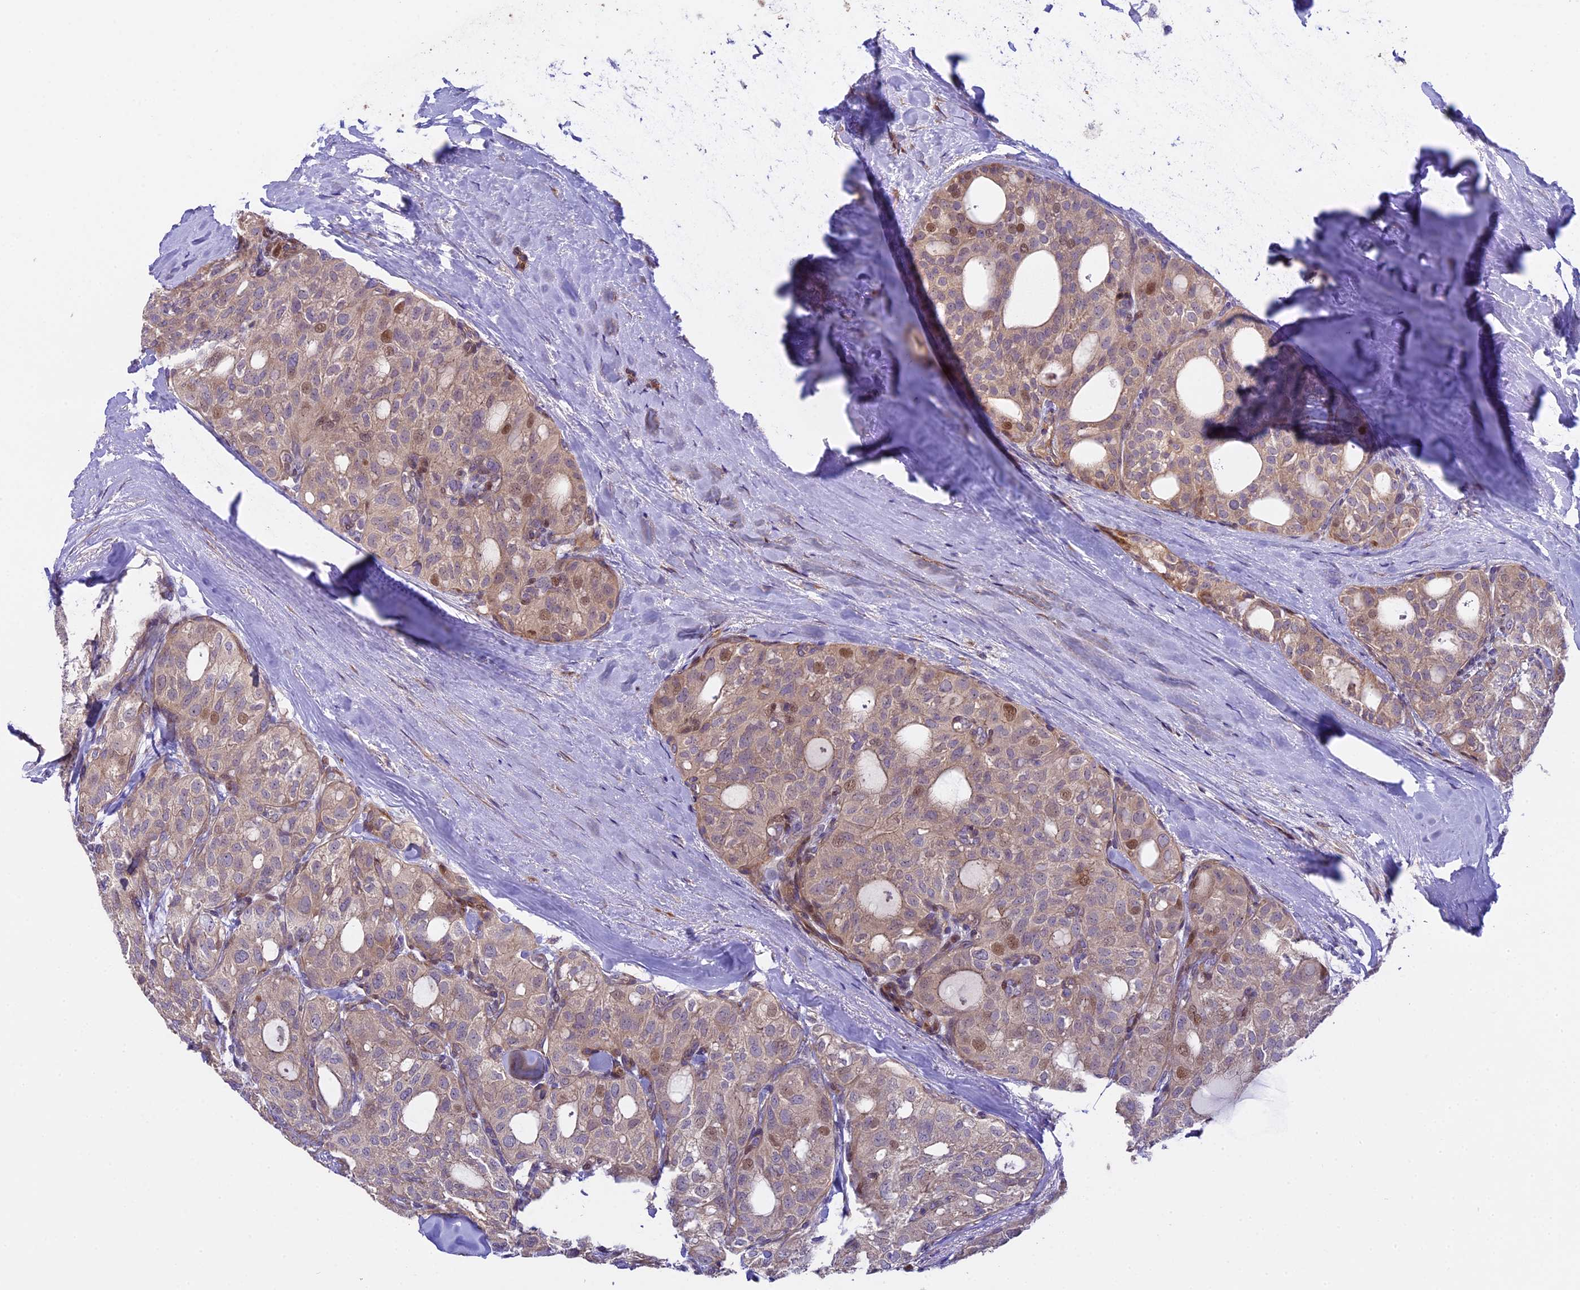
{"staining": {"intensity": "moderate", "quantity": "<25%", "location": "nuclear"}, "tissue": "thyroid cancer", "cell_type": "Tumor cells", "image_type": "cancer", "snomed": [{"axis": "morphology", "description": "Follicular adenoma carcinoma, NOS"}, {"axis": "topography", "description": "Thyroid gland"}], "caption": "Thyroid follicular adenoma carcinoma stained with a protein marker exhibits moderate staining in tumor cells.", "gene": "SPIRE1", "patient": {"sex": "male", "age": 75}}